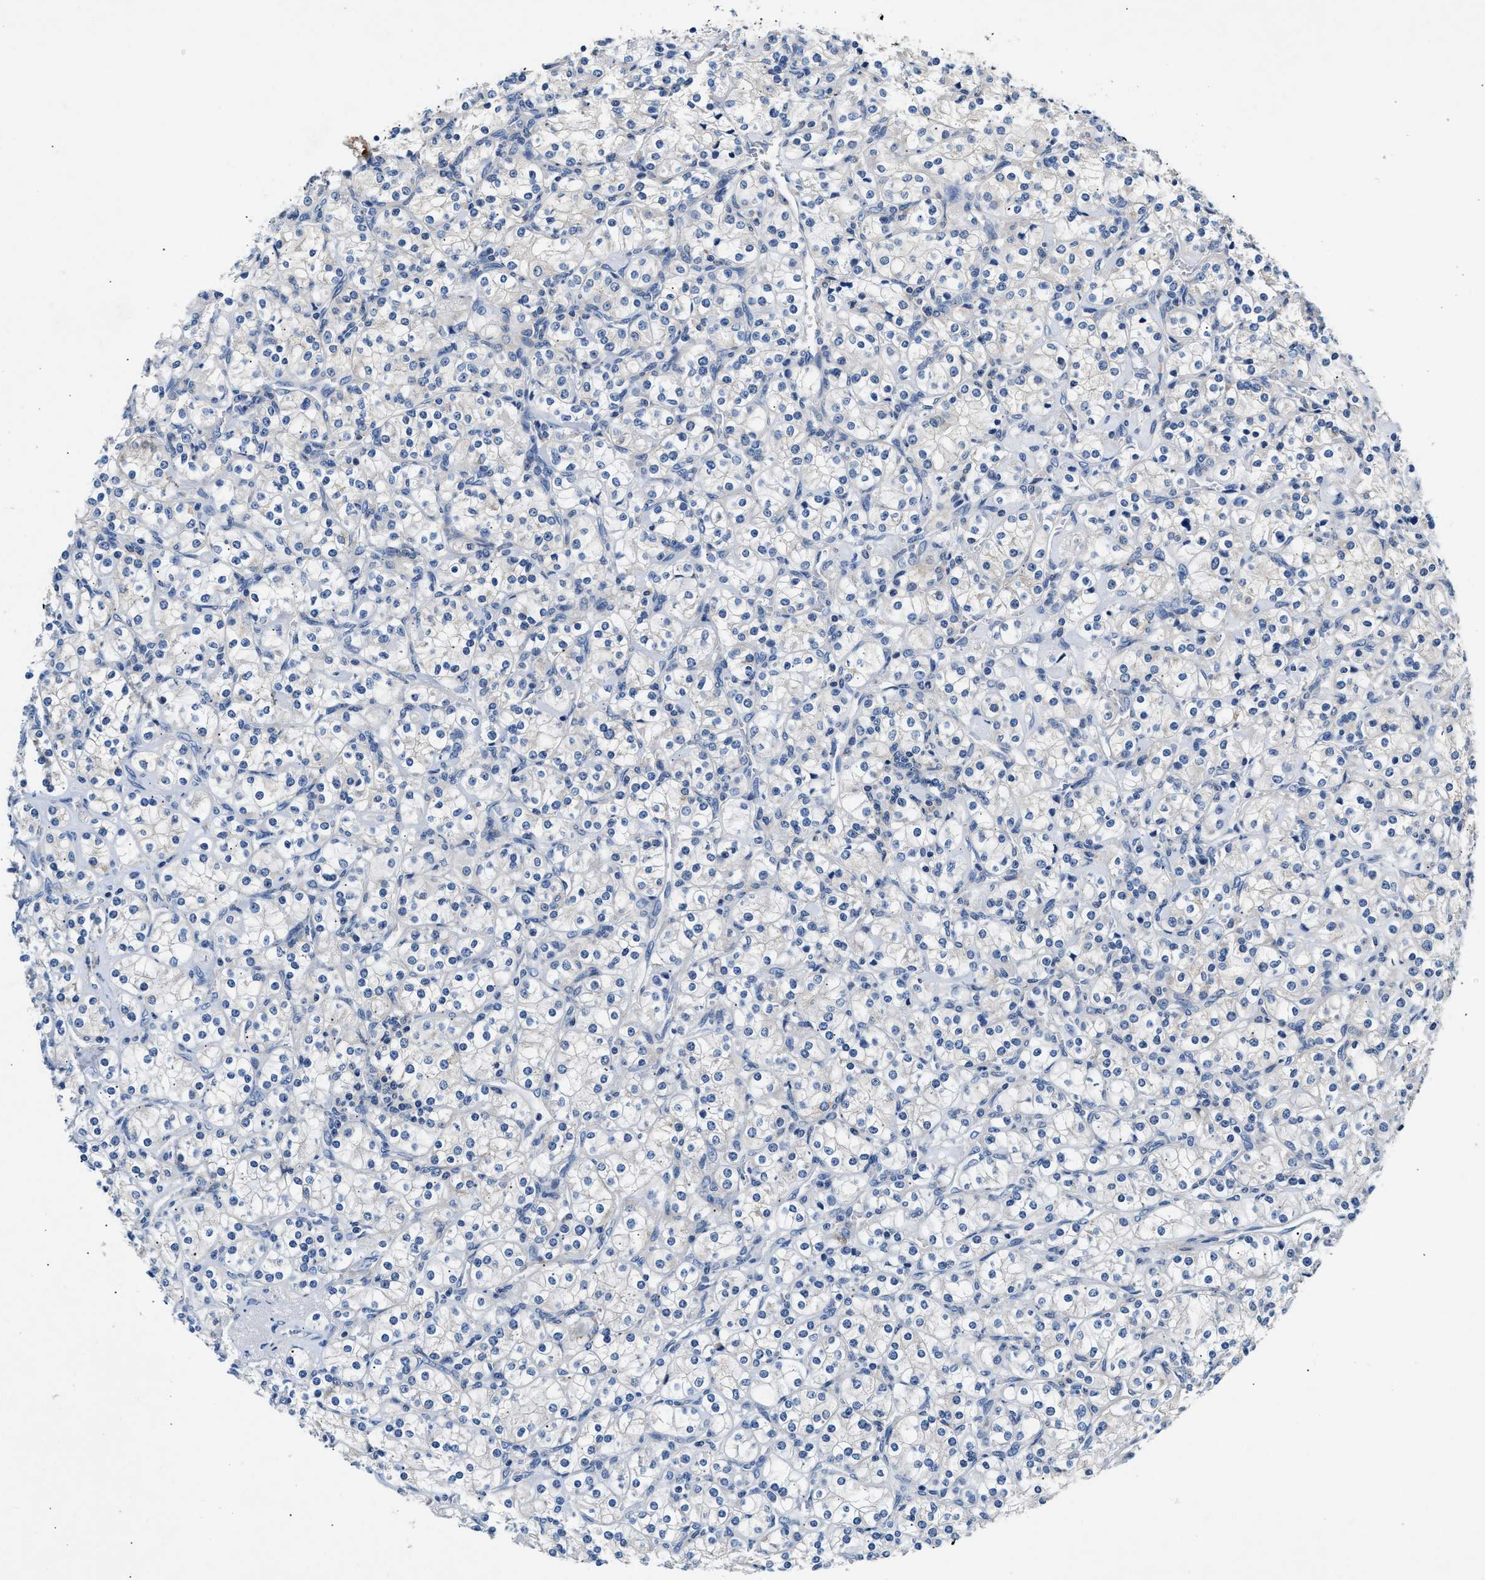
{"staining": {"intensity": "negative", "quantity": "none", "location": "none"}, "tissue": "renal cancer", "cell_type": "Tumor cells", "image_type": "cancer", "snomed": [{"axis": "morphology", "description": "Adenocarcinoma, NOS"}, {"axis": "topography", "description": "Kidney"}], "caption": "Human adenocarcinoma (renal) stained for a protein using immunohistochemistry displays no positivity in tumor cells.", "gene": "TUT7", "patient": {"sex": "male", "age": 77}}